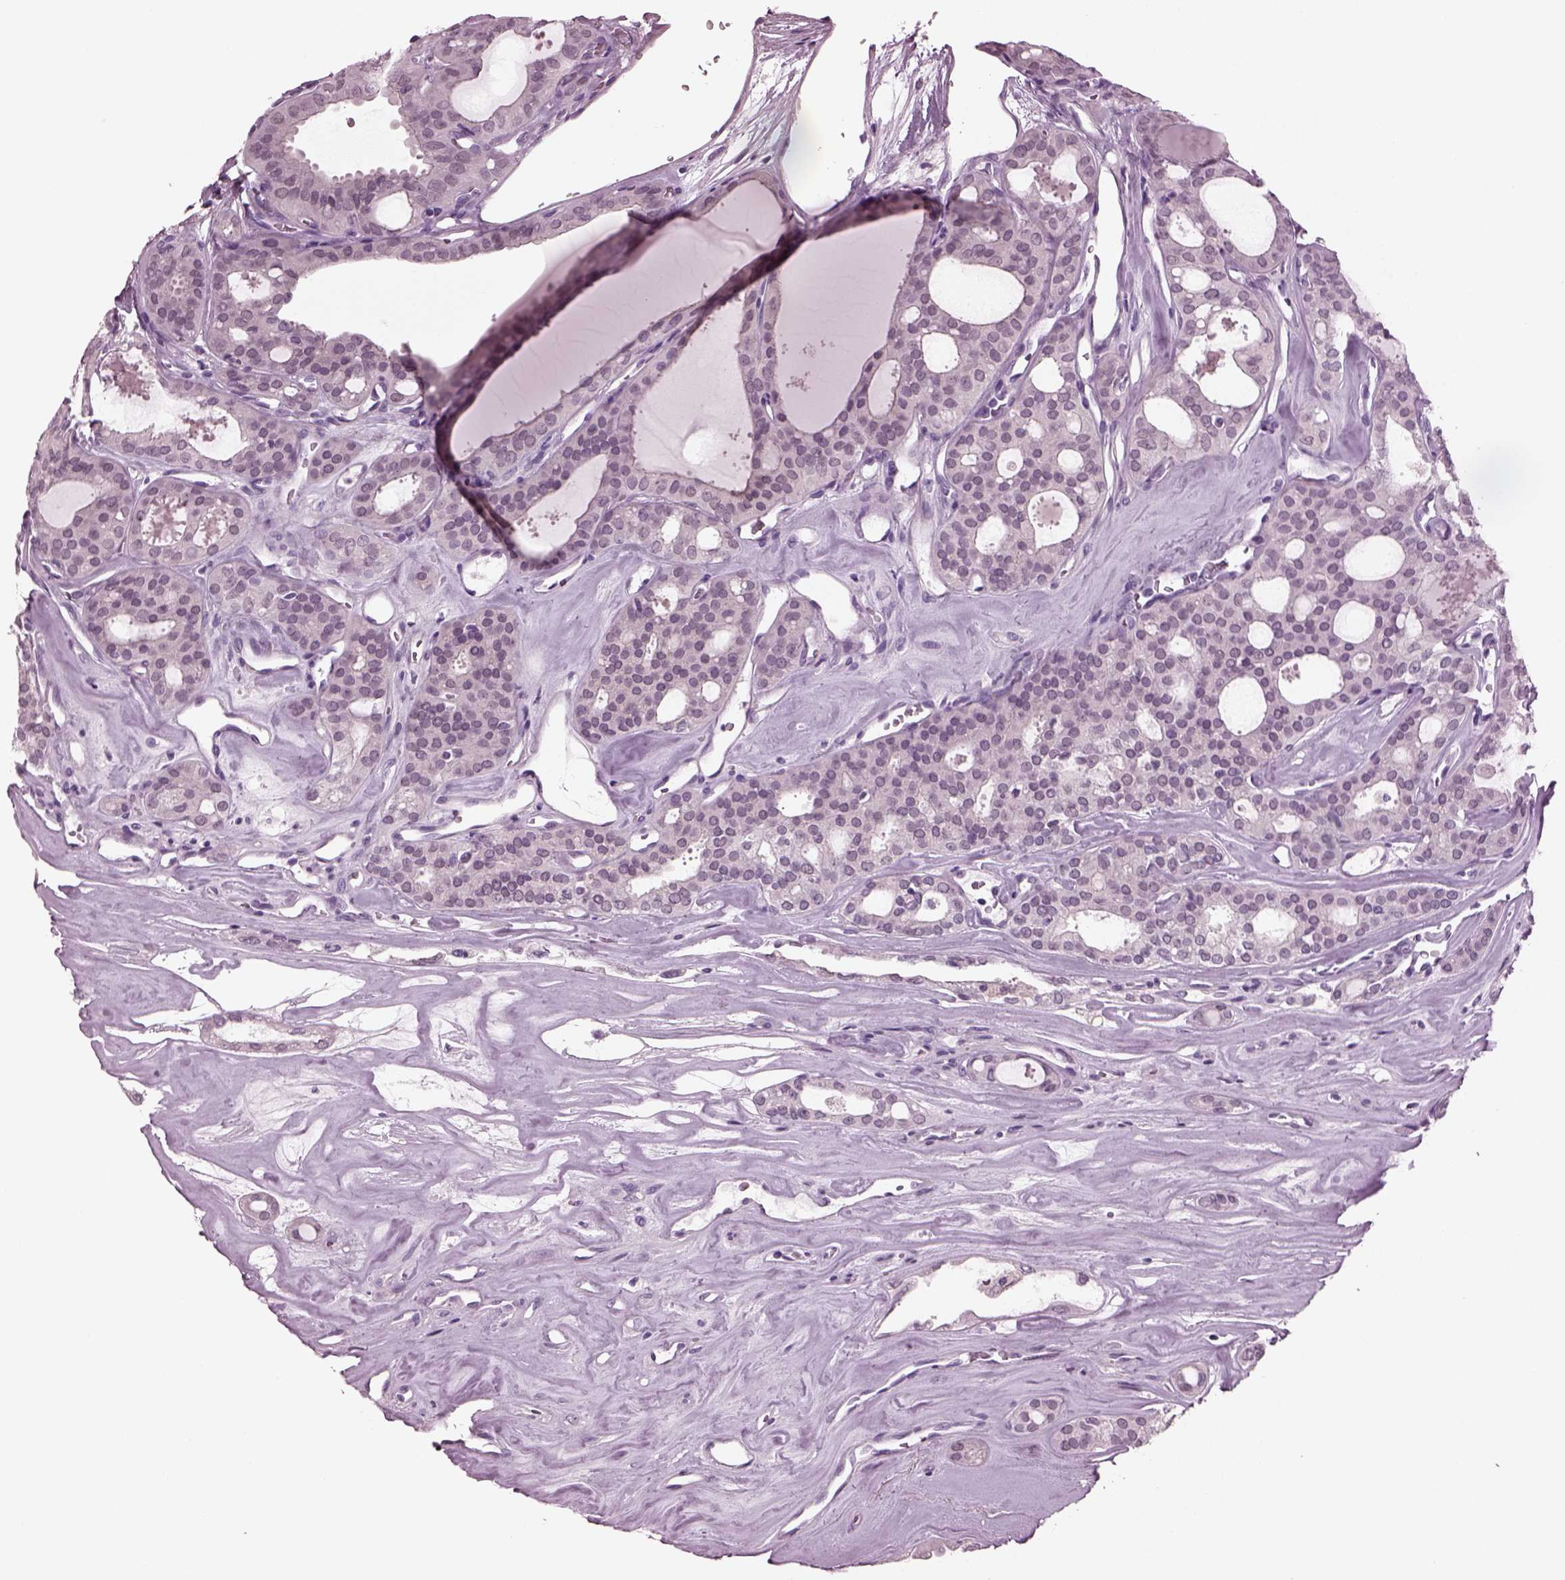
{"staining": {"intensity": "negative", "quantity": "none", "location": "none"}, "tissue": "thyroid cancer", "cell_type": "Tumor cells", "image_type": "cancer", "snomed": [{"axis": "morphology", "description": "Follicular adenoma carcinoma, NOS"}, {"axis": "topography", "description": "Thyroid gland"}], "caption": "Immunohistochemical staining of thyroid follicular adenoma carcinoma displays no significant positivity in tumor cells.", "gene": "SLC6A17", "patient": {"sex": "male", "age": 75}}